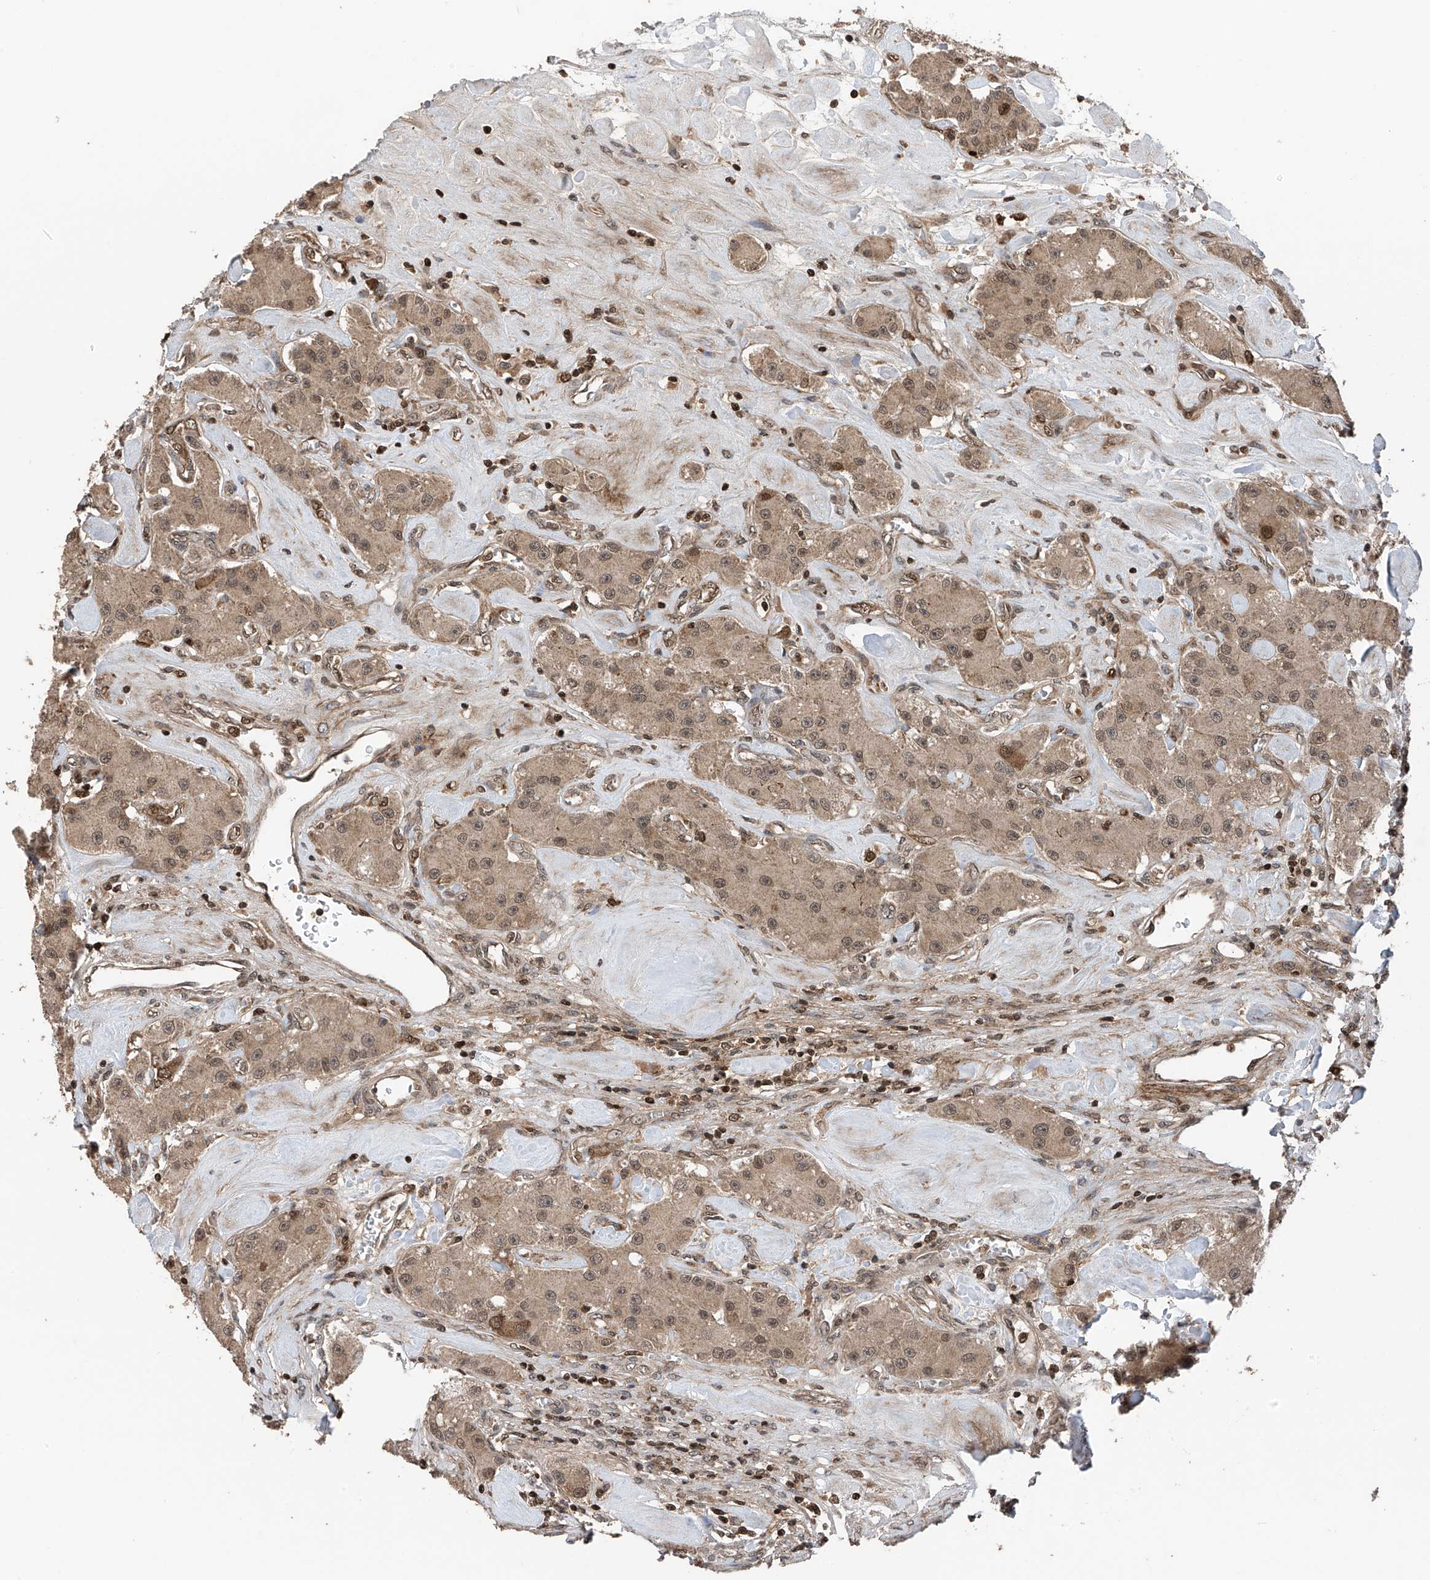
{"staining": {"intensity": "moderate", "quantity": ">75%", "location": "cytoplasmic/membranous,nuclear"}, "tissue": "carcinoid", "cell_type": "Tumor cells", "image_type": "cancer", "snomed": [{"axis": "morphology", "description": "Carcinoid, malignant, NOS"}, {"axis": "topography", "description": "Pancreas"}], "caption": "There is medium levels of moderate cytoplasmic/membranous and nuclear staining in tumor cells of malignant carcinoid, as demonstrated by immunohistochemical staining (brown color).", "gene": "DNAJC9", "patient": {"sex": "male", "age": 41}}